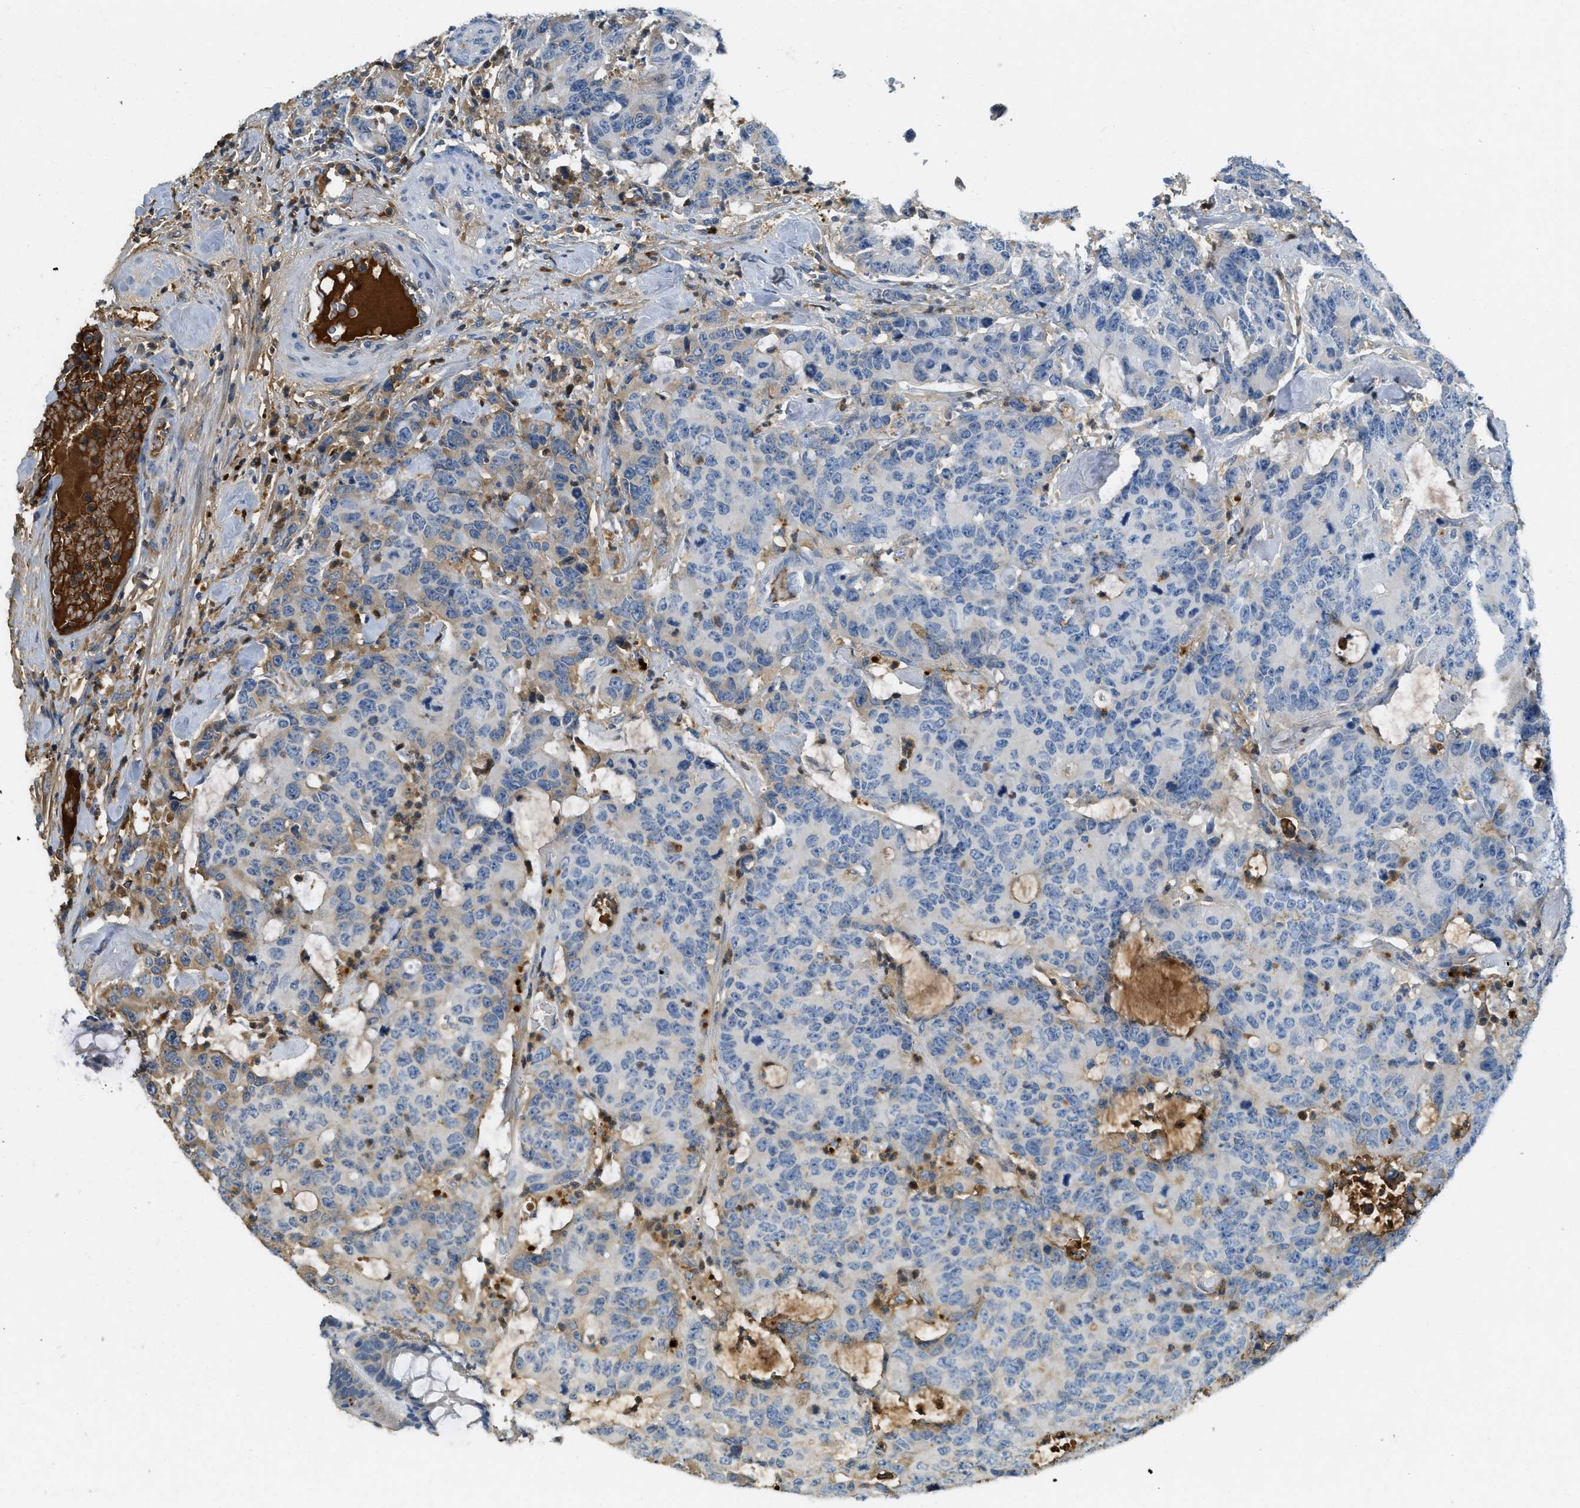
{"staining": {"intensity": "negative", "quantity": "none", "location": "none"}, "tissue": "colorectal cancer", "cell_type": "Tumor cells", "image_type": "cancer", "snomed": [{"axis": "morphology", "description": "Adenocarcinoma, NOS"}, {"axis": "topography", "description": "Colon"}], "caption": "DAB immunohistochemical staining of human adenocarcinoma (colorectal) shows no significant positivity in tumor cells. (Stains: DAB IHC with hematoxylin counter stain, Microscopy: brightfield microscopy at high magnification).", "gene": "PRTN3", "patient": {"sex": "female", "age": 86}}